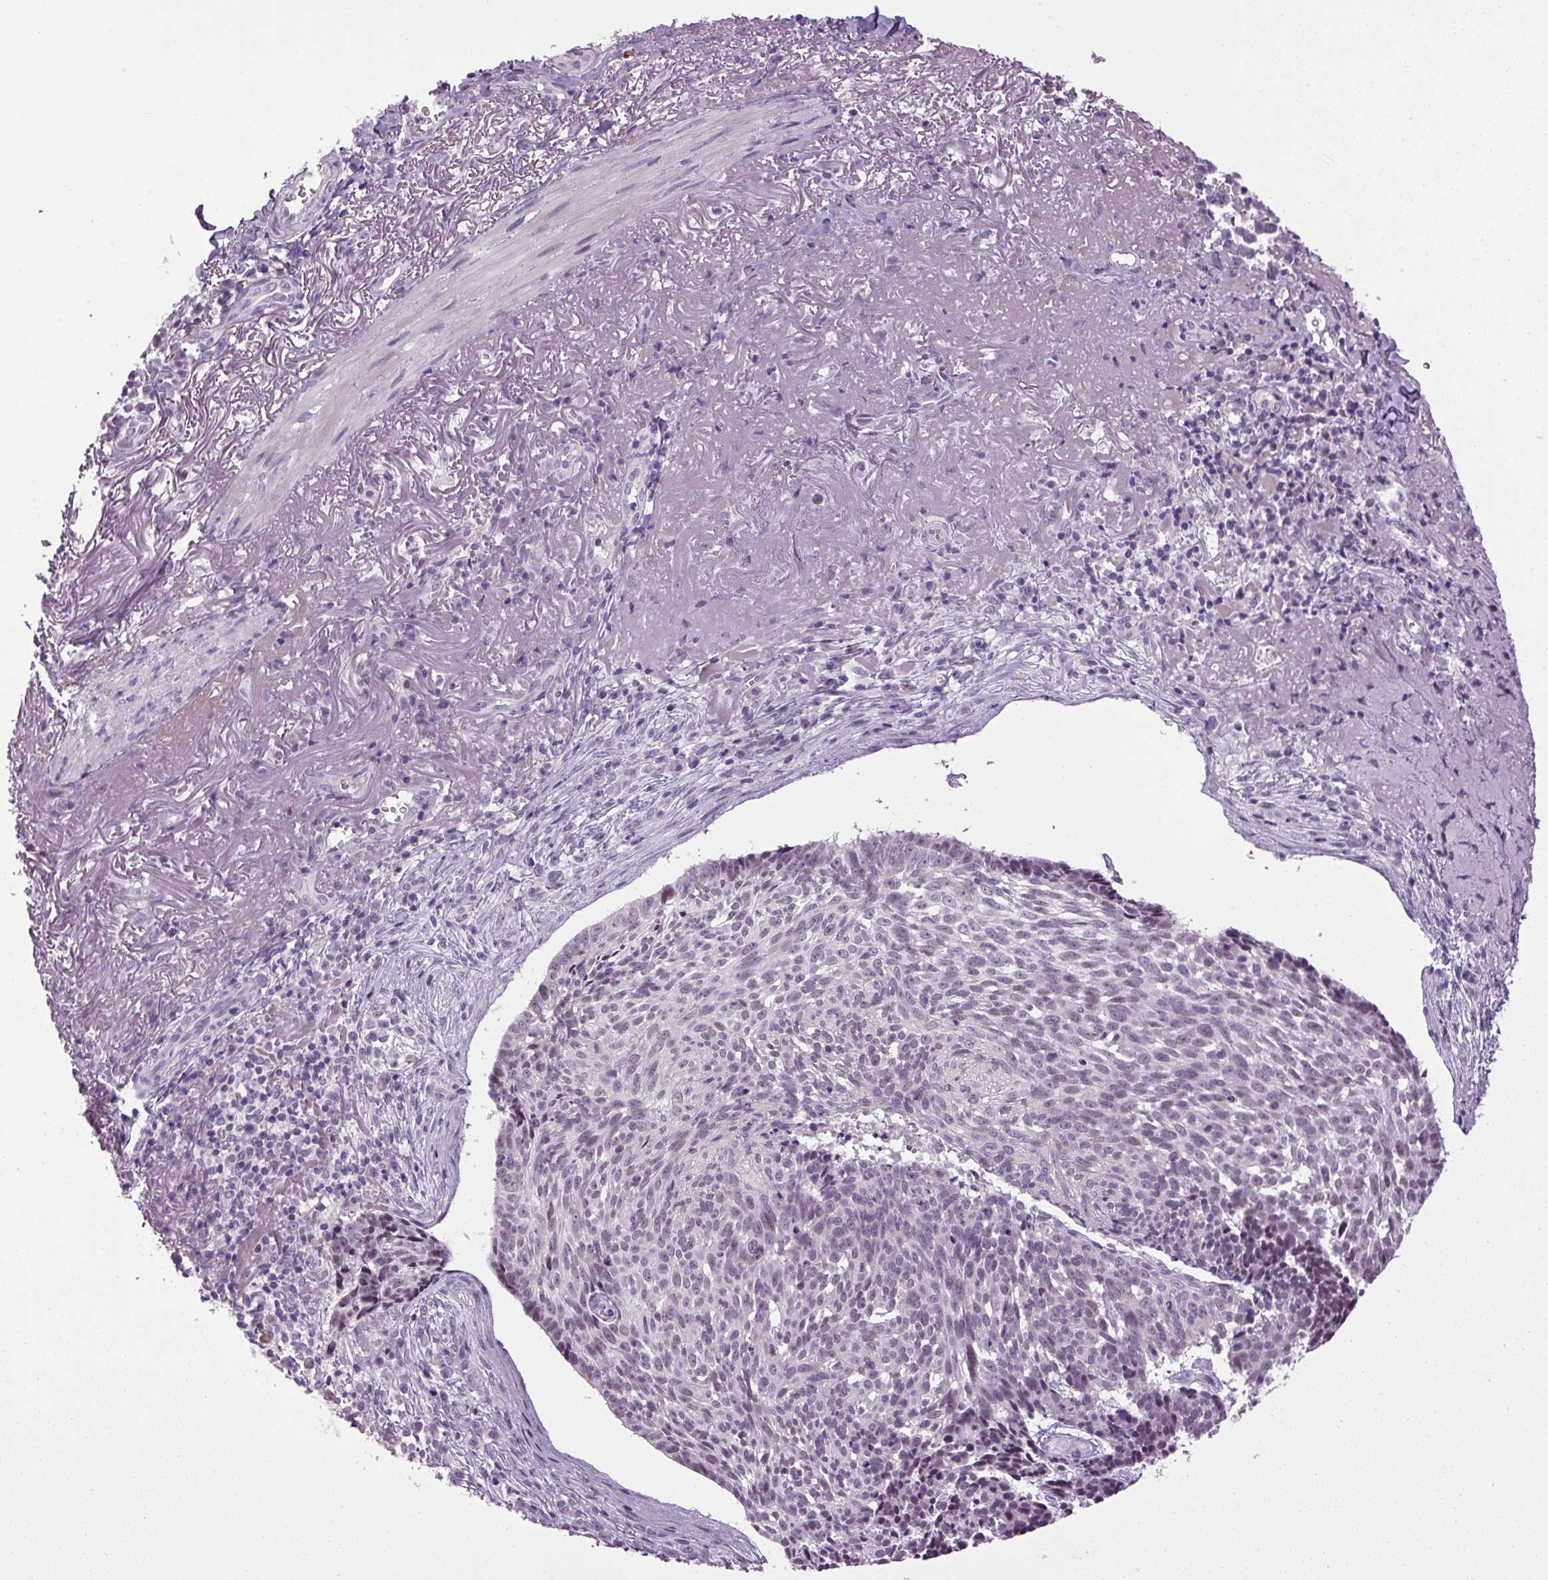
{"staining": {"intensity": "weak", "quantity": "25%-75%", "location": "nuclear"}, "tissue": "skin cancer", "cell_type": "Tumor cells", "image_type": "cancer", "snomed": [{"axis": "morphology", "description": "Basal cell carcinoma"}, {"axis": "topography", "description": "Skin"}, {"axis": "topography", "description": "Skin of face"}], "caption": "Immunohistochemical staining of skin cancer (basal cell carcinoma) demonstrates low levels of weak nuclear expression in about 25%-75% of tumor cells. (DAB = brown stain, brightfield microscopy at high magnification).", "gene": "A1CF", "patient": {"sex": "female", "age": 95}}